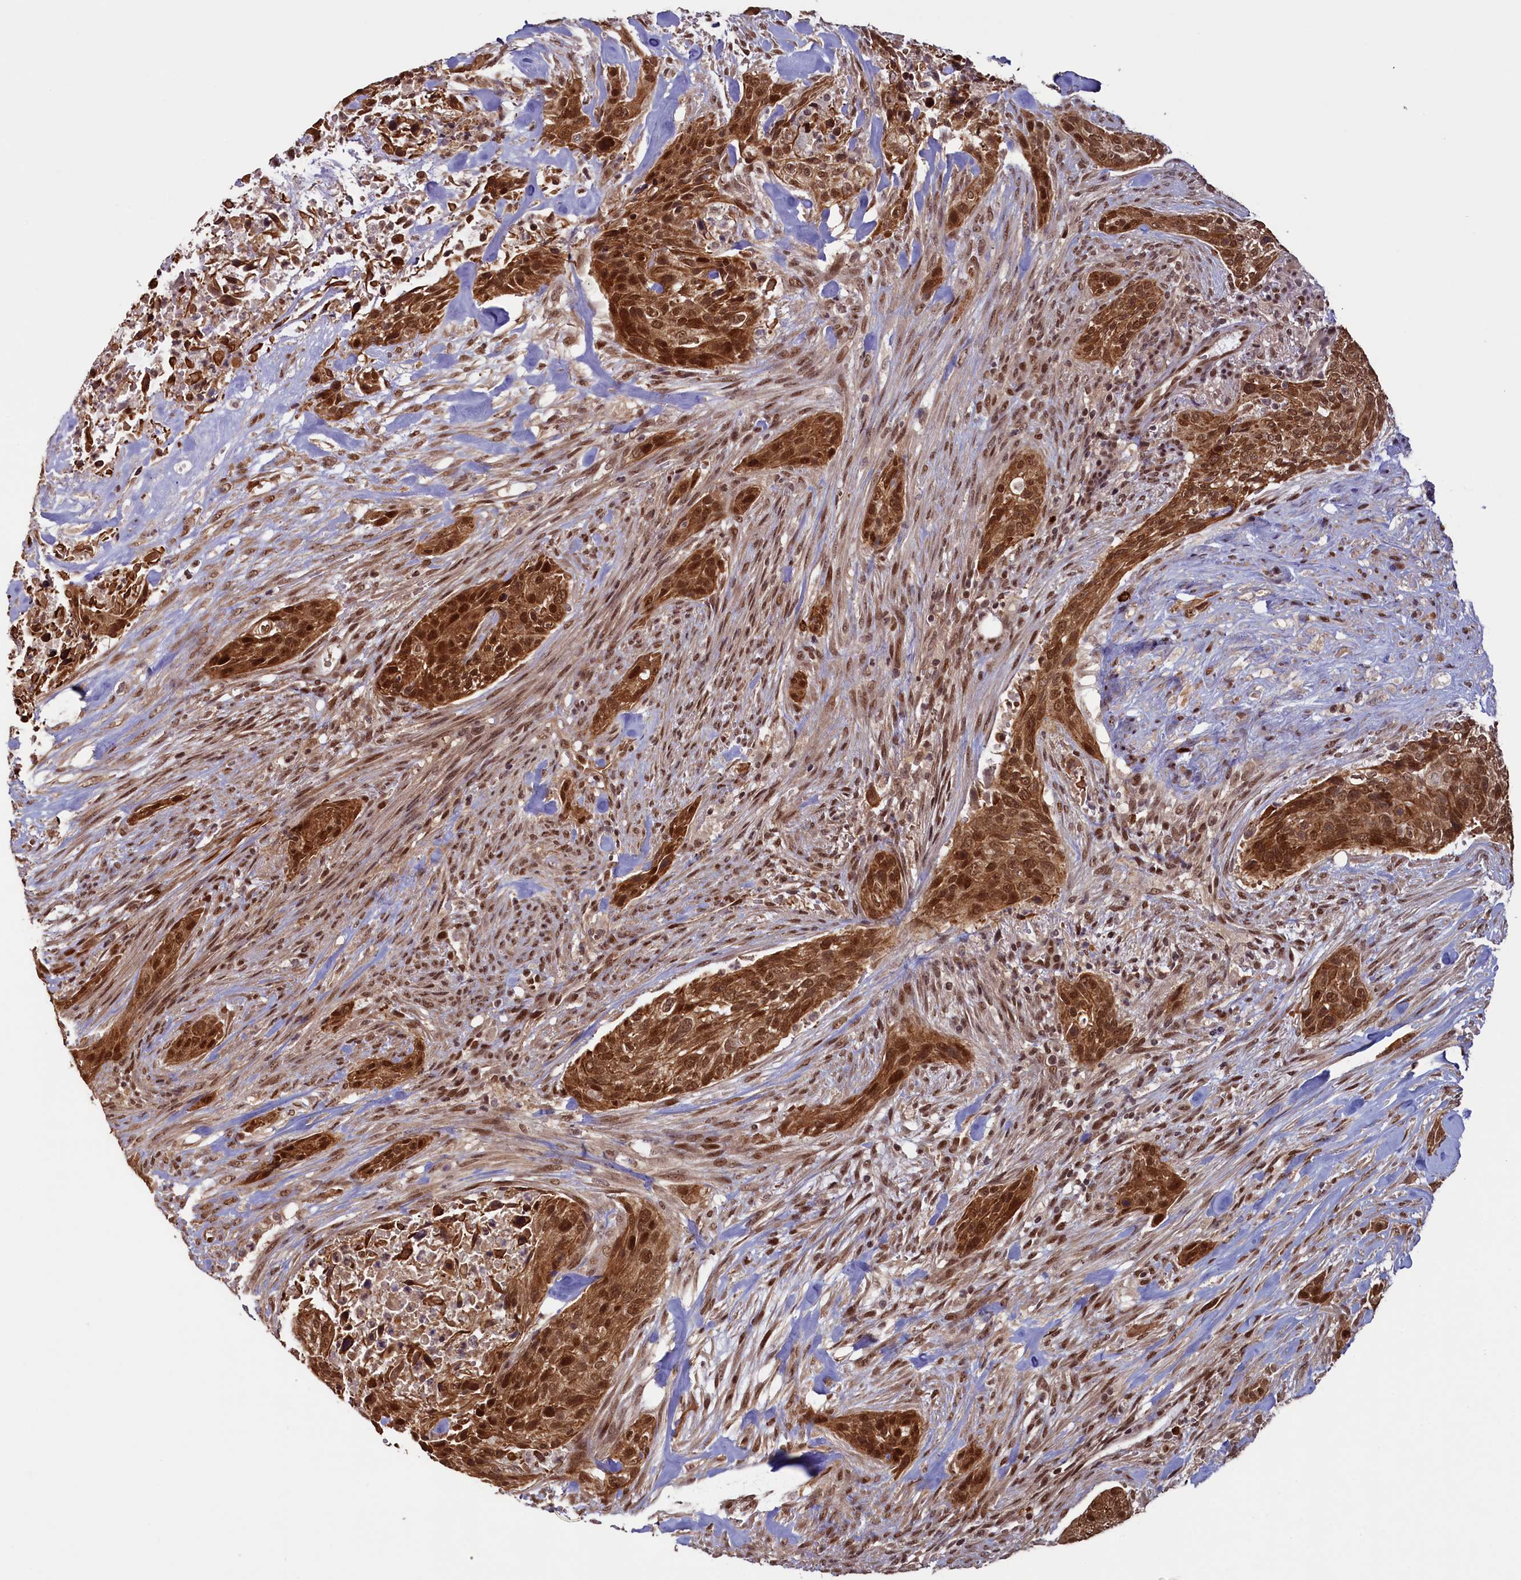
{"staining": {"intensity": "strong", "quantity": ">75%", "location": "cytoplasmic/membranous,nuclear"}, "tissue": "urothelial cancer", "cell_type": "Tumor cells", "image_type": "cancer", "snomed": [{"axis": "morphology", "description": "Urothelial carcinoma, High grade"}, {"axis": "topography", "description": "Urinary bladder"}], "caption": "A high-resolution histopathology image shows IHC staining of urothelial carcinoma (high-grade), which reveals strong cytoplasmic/membranous and nuclear expression in about >75% of tumor cells. (DAB IHC, brown staining for protein, blue staining for nuclei).", "gene": "NAE1", "patient": {"sex": "male", "age": 35}}